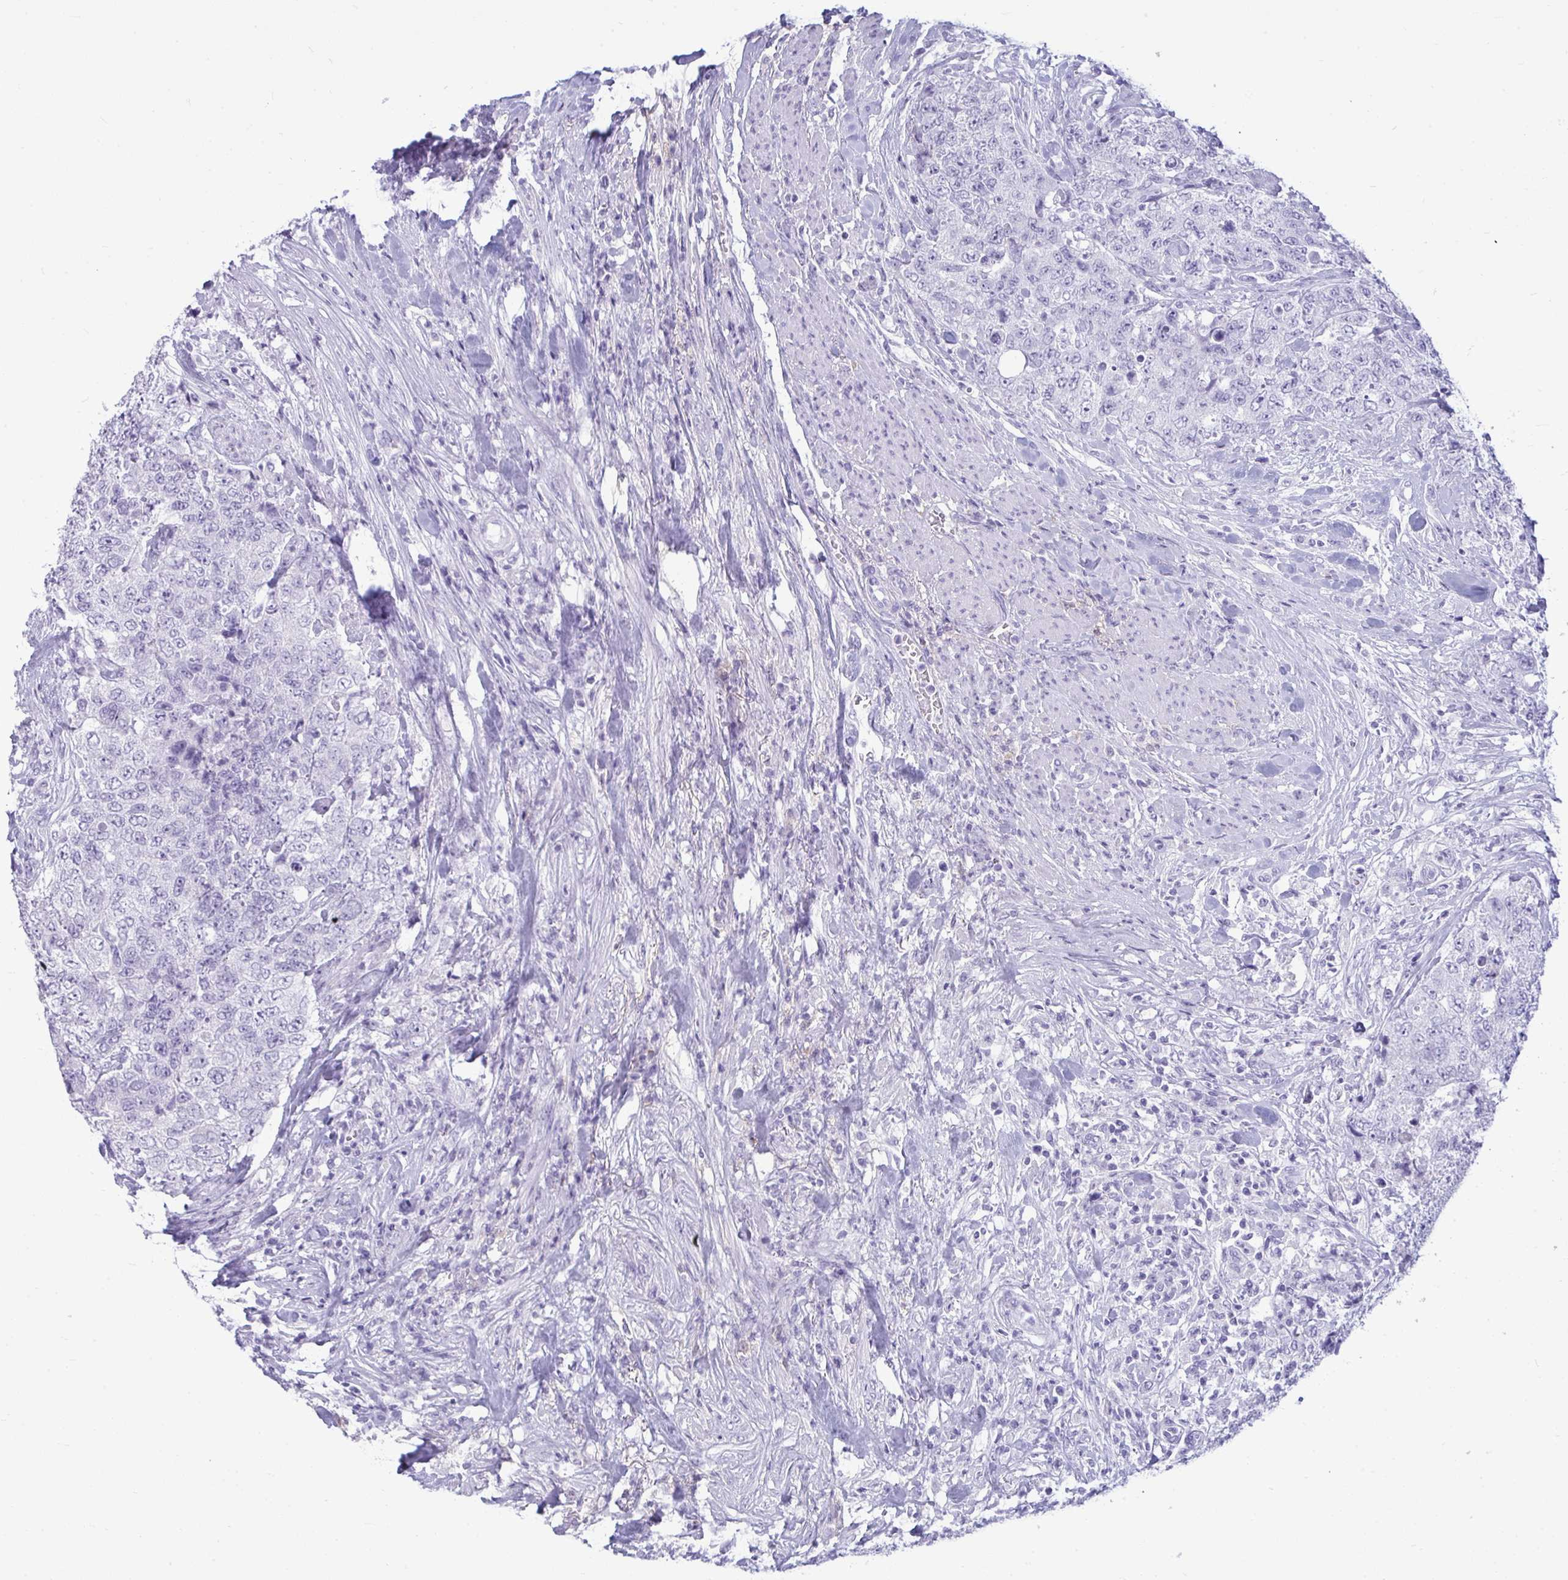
{"staining": {"intensity": "negative", "quantity": "none", "location": "none"}, "tissue": "urothelial cancer", "cell_type": "Tumor cells", "image_type": "cancer", "snomed": [{"axis": "morphology", "description": "Urothelial carcinoma, High grade"}, {"axis": "topography", "description": "Urinary bladder"}], "caption": "An image of urothelial cancer stained for a protein demonstrates no brown staining in tumor cells.", "gene": "ANKRD60", "patient": {"sex": "female", "age": 78}}